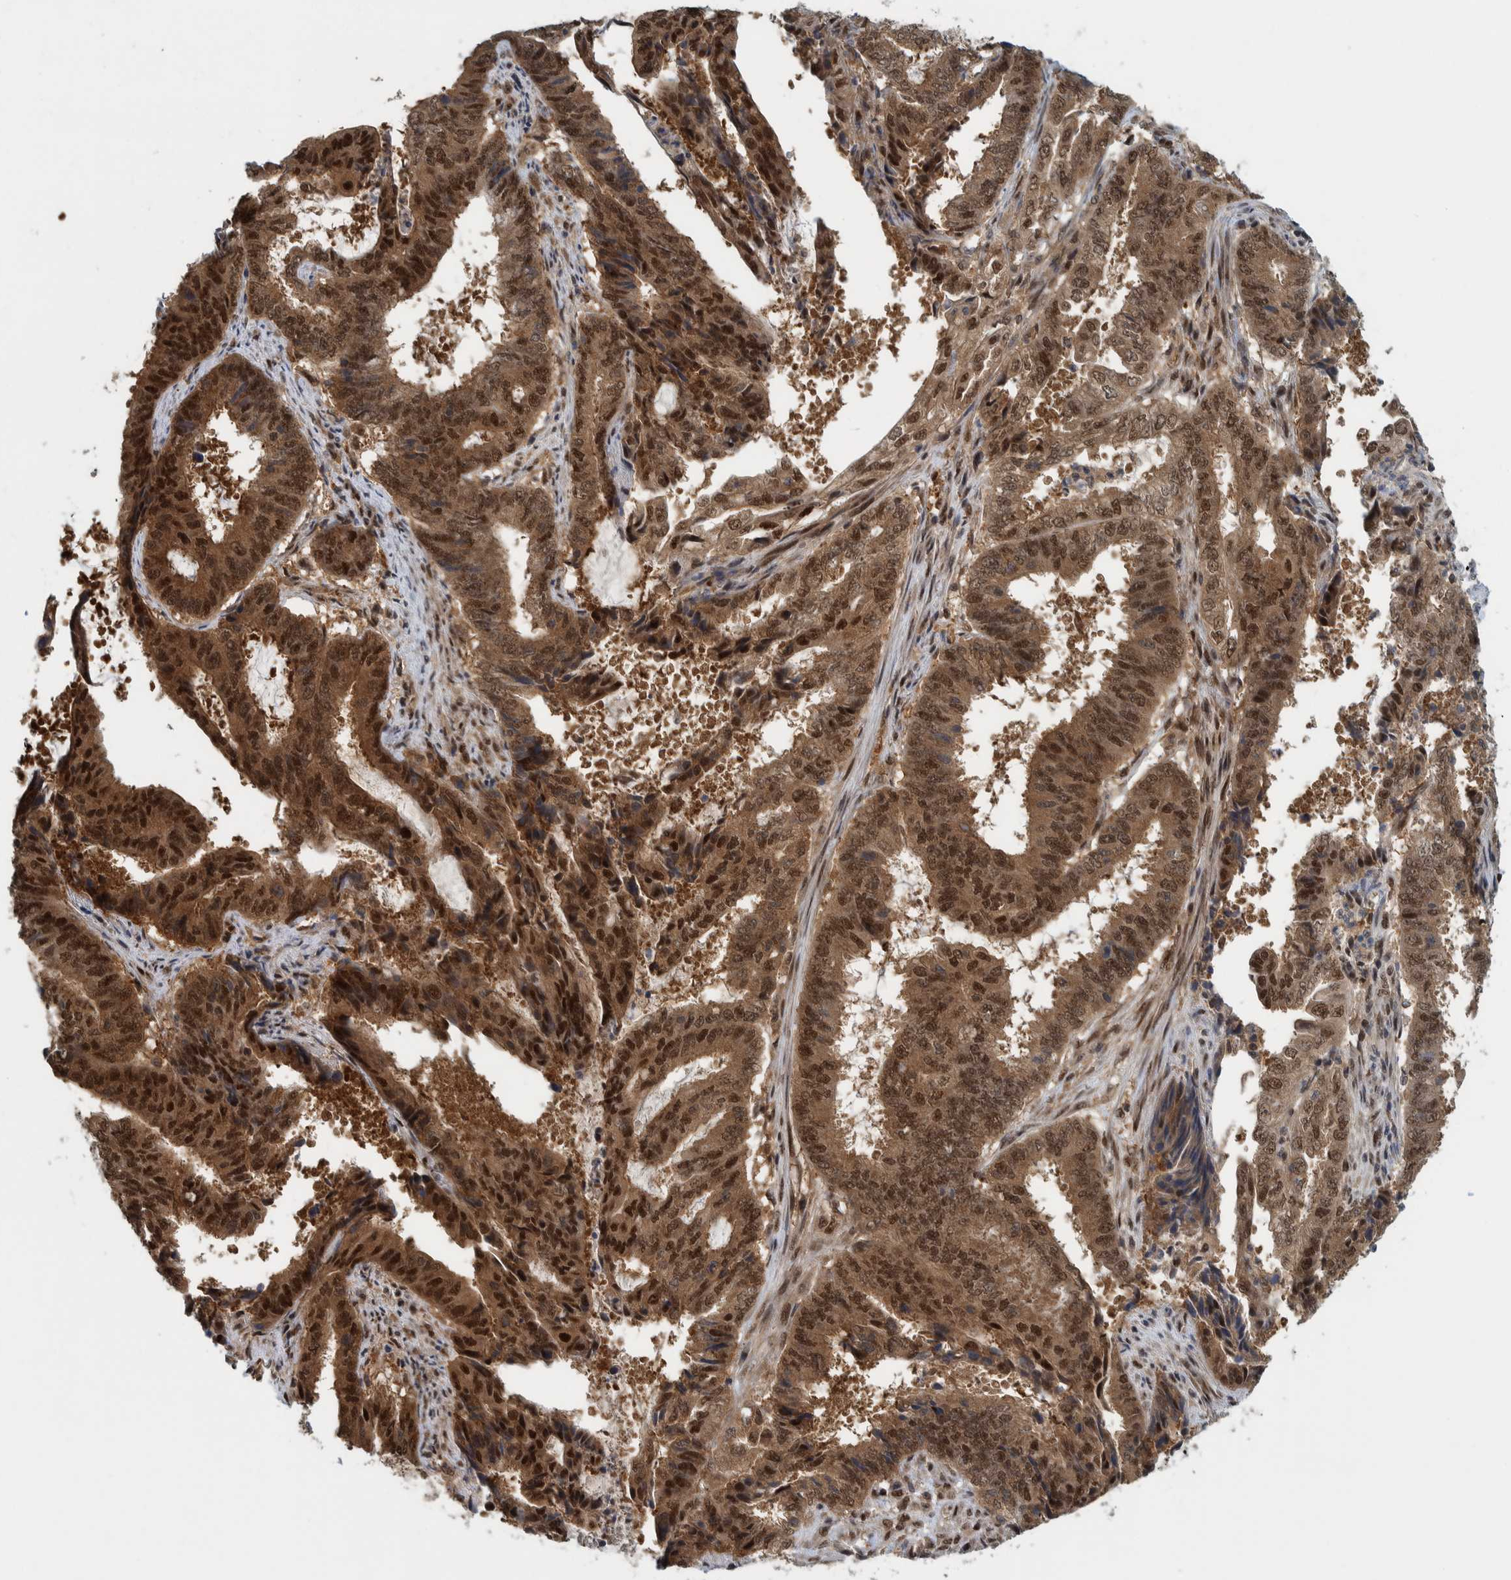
{"staining": {"intensity": "strong", "quantity": ">75%", "location": "cytoplasmic/membranous,nuclear"}, "tissue": "endometrial cancer", "cell_type": "Tumor cells", "image_type": "cancer", "snomed": [{"axis": "morphology", "description": "Adenocarcinoma, NOS"}, {"axis": "topography", "description": "Endometrium"}], "caption": "This micrograph shows IHC staining of human endometrial adenocarcinoma, with high strong cytoplasmic/membranous and nuclear staining in about >75% of tumor cells.", "gene": "COPS3", "patient": {"sex": "female", "age": 51}}